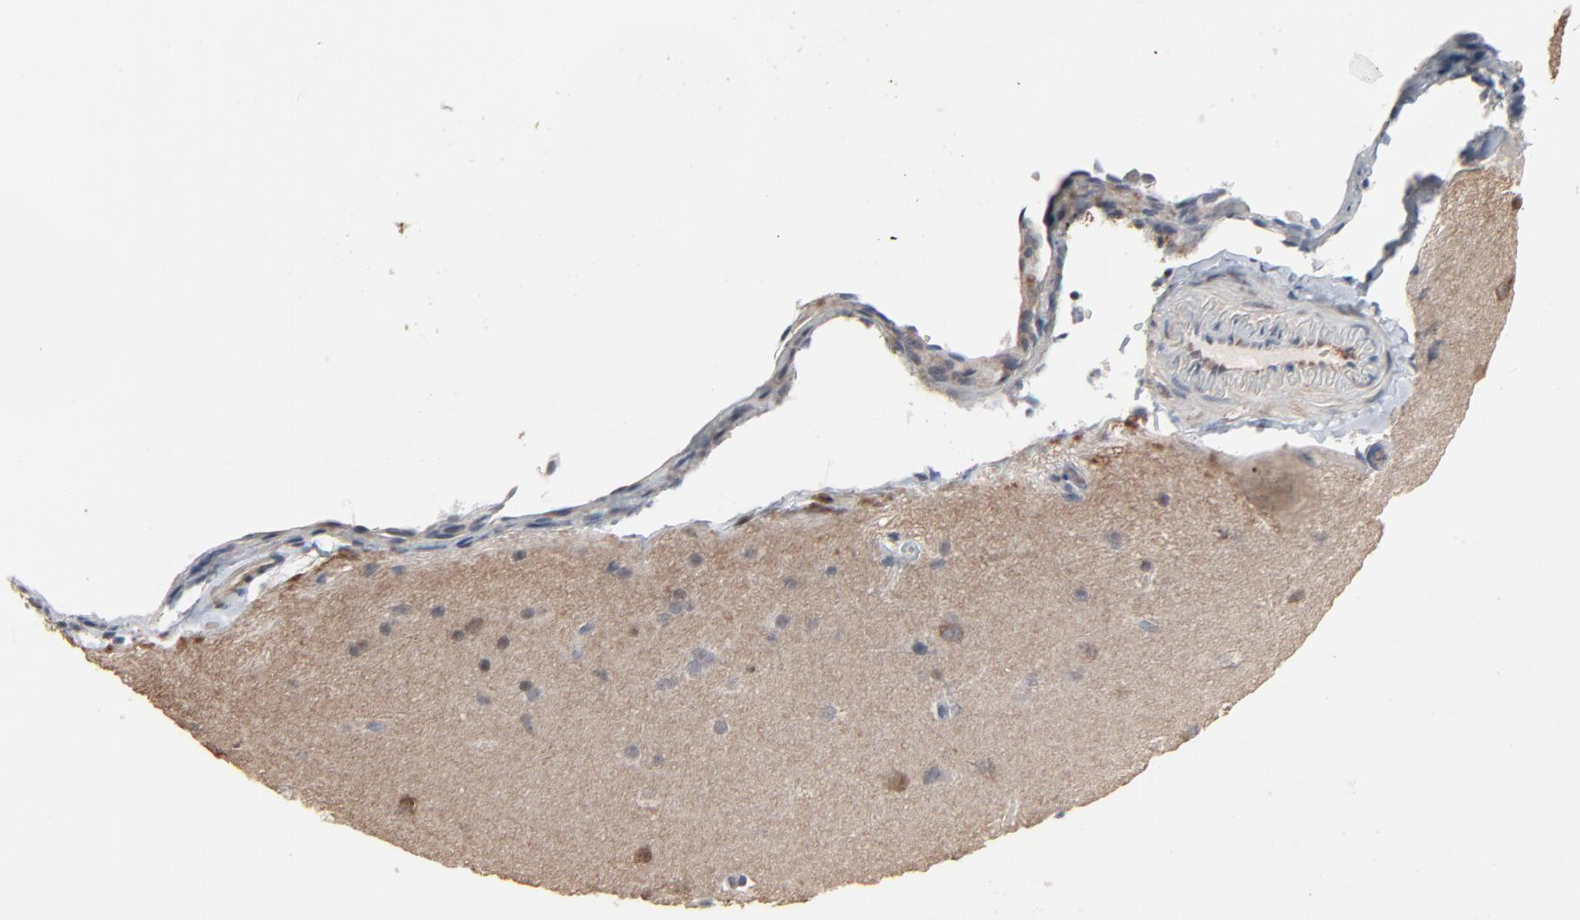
{"staining": {"intensity": "negative", "quantity": "none", "location": "none"}, "tissue": "cerebral cortex", "cell_type": "Endothelial cells", "image_type": "normal", "snomed": [{"axis": "morphology", "description": "Normal tissue, NOS"}, {"axis": "topography", "description": "Cerebral cortex"}], "caption": "DAB (3,3'-diaminobenzidine) immunohistochemical staining of unremarkable cerebral cortex reveals no significant staining in endothelial cells.", "gene": "CCT5", "patient": {"sex": "female", "age": 45}}